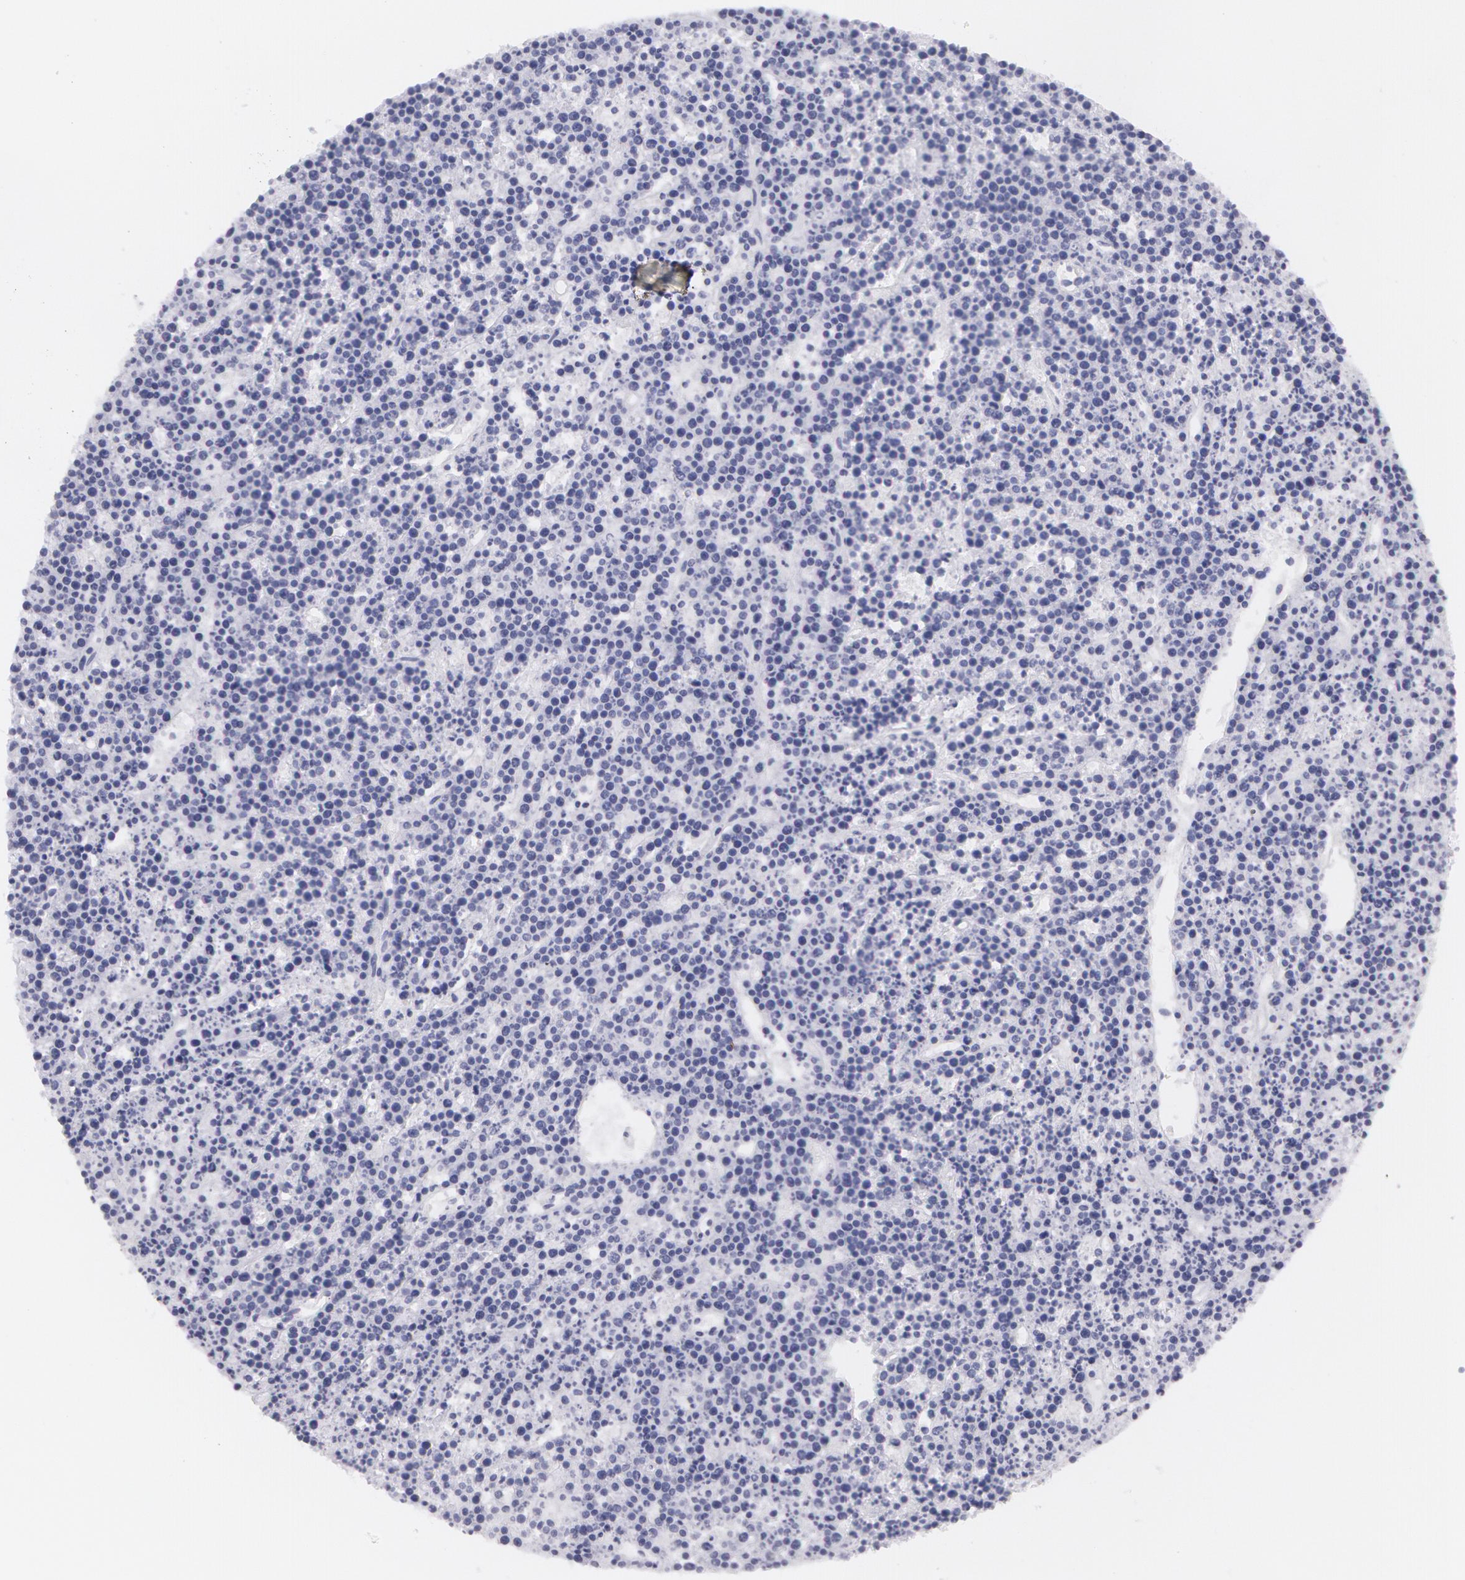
{"staining": {"intensity": "negative", "quantity": "none", "location": "none"}, "tissue": "lymphoma", "cell_type": "Tumor cells", "image_type": "cancer", "snomed": [{"axis": "morphology", "description": "Malignant lymphoma, non-Hodgkin's type, High grade"}, {"axis": "topography", "description": "Ovary"}], "caption": "Image shows no protein expression in tumor cells of malignant lymphoma, non-Hodgkin's type (high-grade) tissue. (DAB (3,3'-diaminobenzidine) immunohistochemistry visualized using brightfield microscopy, high magnification).", "gene": "AMACR", "patient": {"sex": "female", "age": 56}}